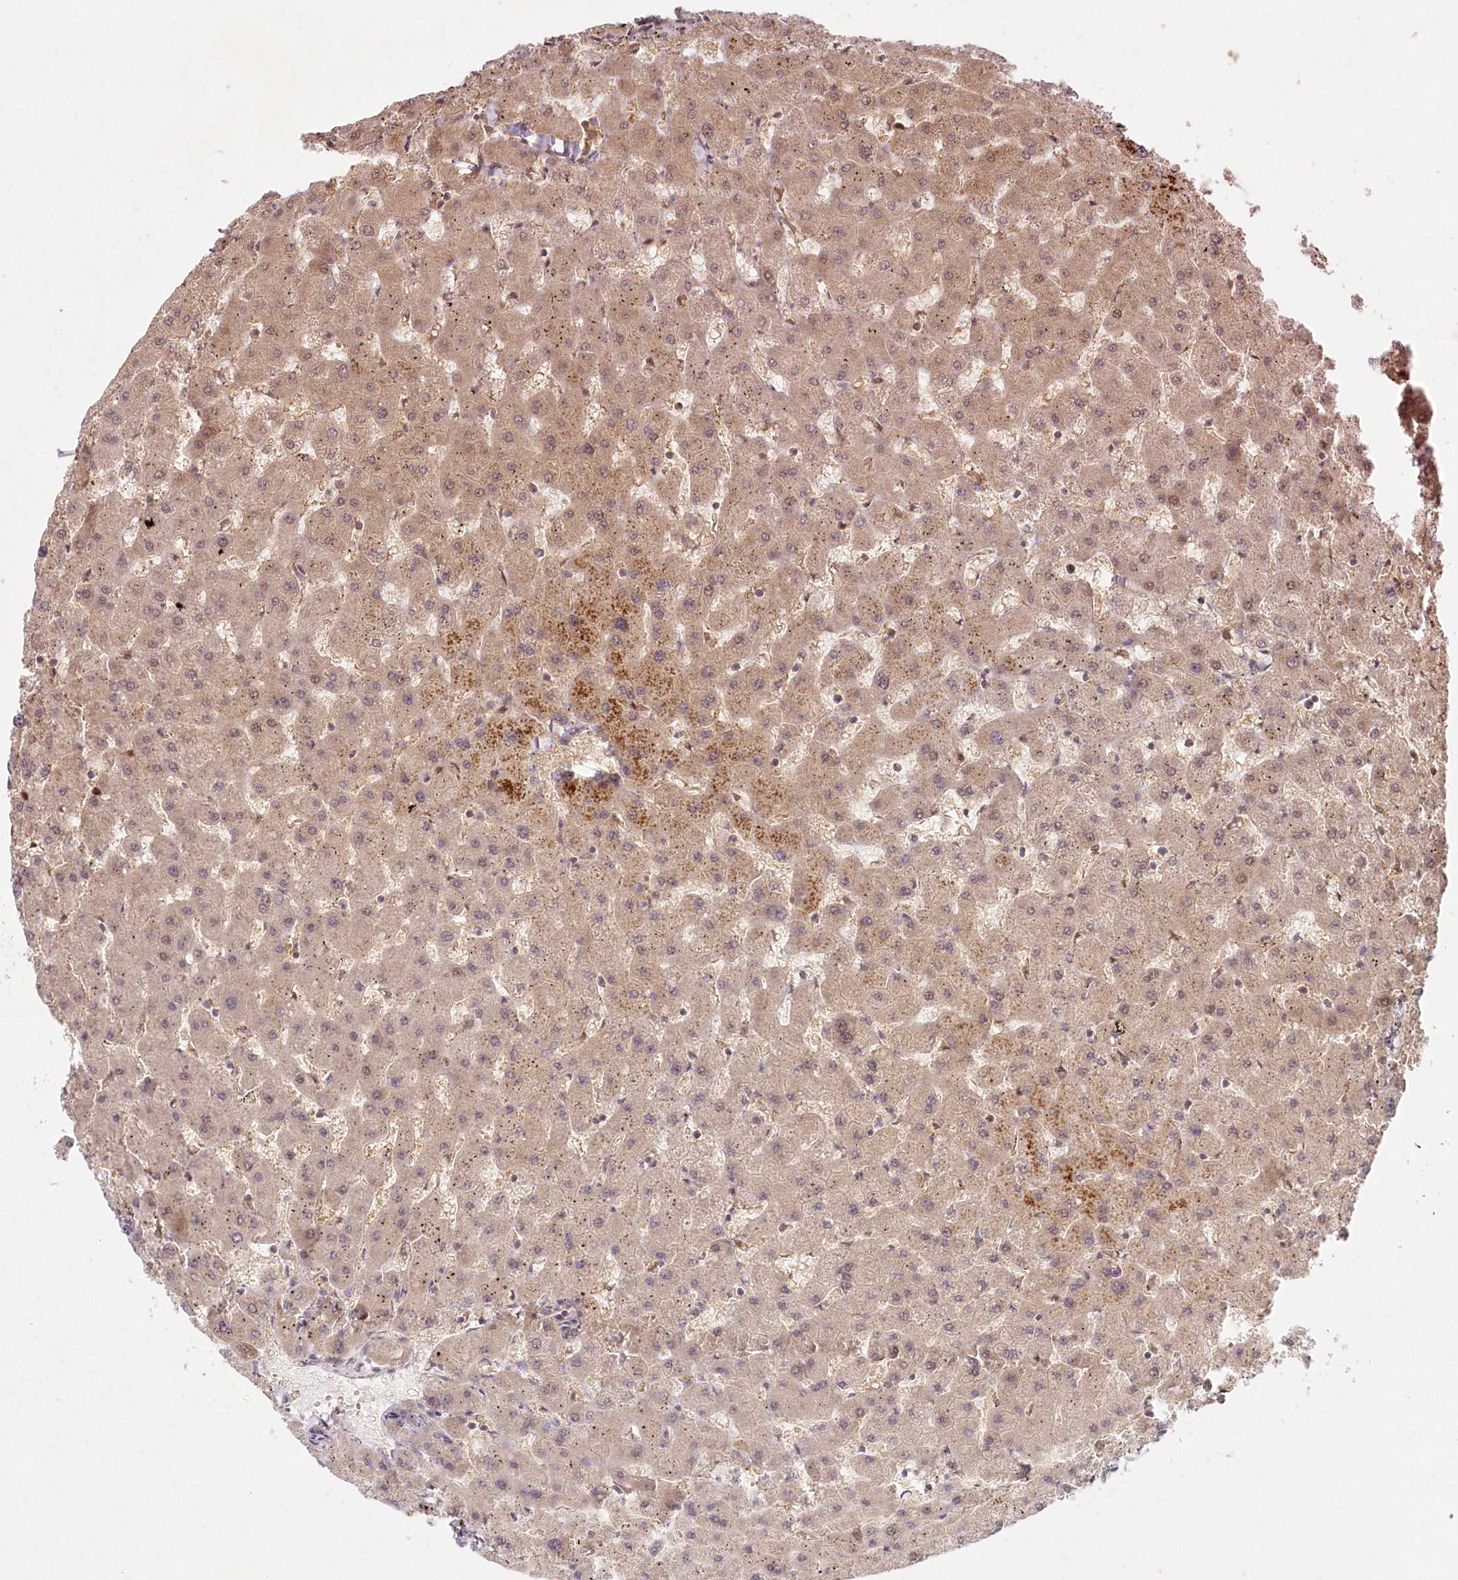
{"staining": {"intensity": "moderate", "quantity": ">75%", "location": "cytoplasmic/membranous"}, "tissue": "liver", "cell_type": "Cholangiocytes", "image_type": "normal", "snomed": [{"axis": "morphology", "description": "Normal tissue, NOS"}, {"axis": "topography", "description": "Liver"}], "caption": "The immunohistochemical stain labels moderate cytoplasmic/membranous staining in cholangiocytes of unremarkable liver.", "gene": "MICU1", "patient": {"sex": "female", "age": 63}}